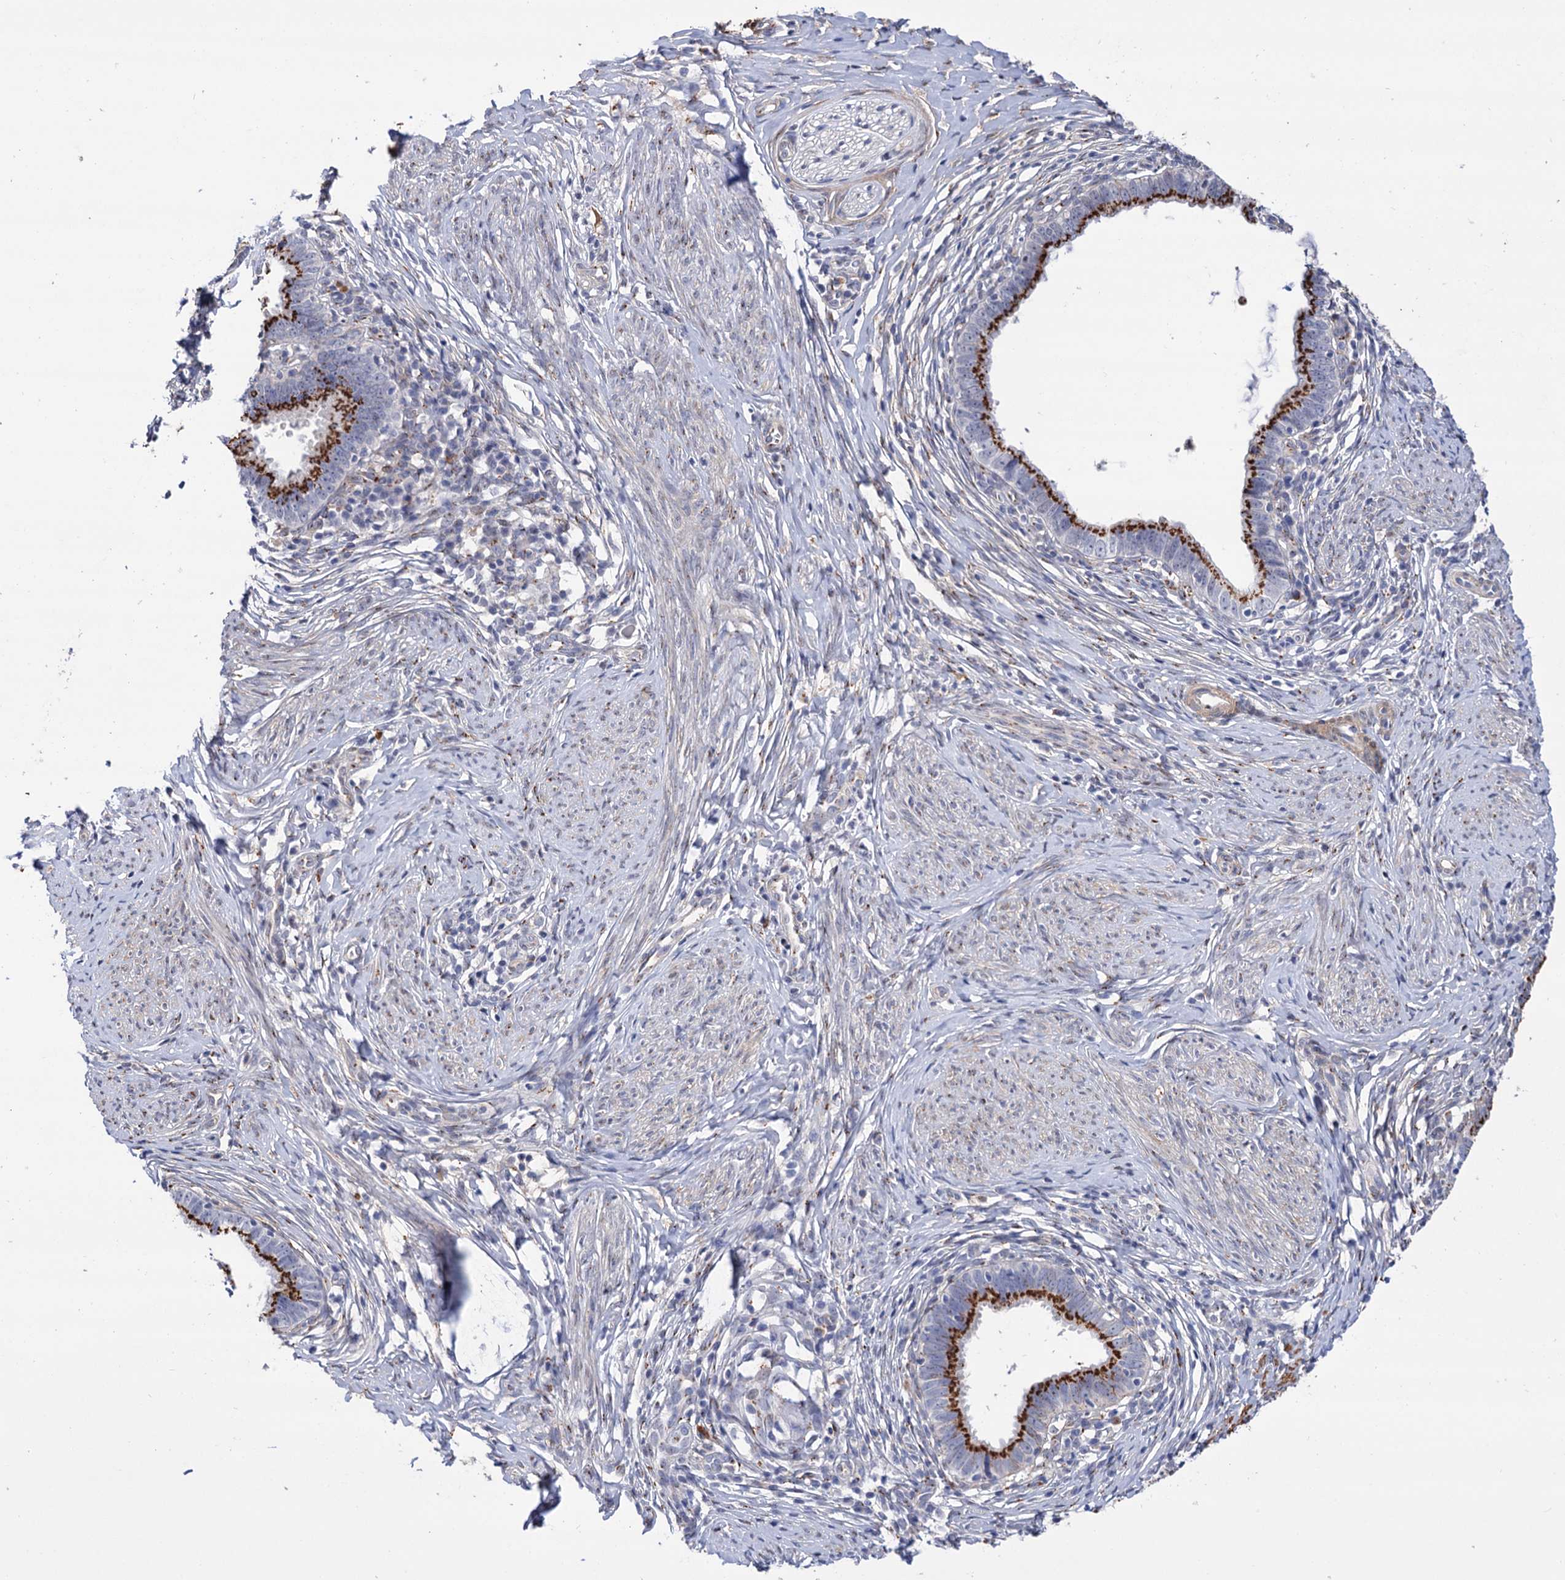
{"staining": {"intensity": "strong", "quantity": ">75%", "location": "cytoplasmic/membranous"}, "tissue": "cervical cancer", "cell_type": "Tumor cells", "image_type": "cancer", "snomed": [{"axis": "morphology", "description": "Adenocarcinoma, NOS"}, {"axis": "topography", "description": "Cervix"}], "caption": "About >75% of tumor cells in human cervical adenocarcinoma show strong cytoplasmic/membranous protein positivity as visualized by brown immunohistochemical staining.", "gene": "C11orf96", "patient": {"sex": "female", "age": 36}}